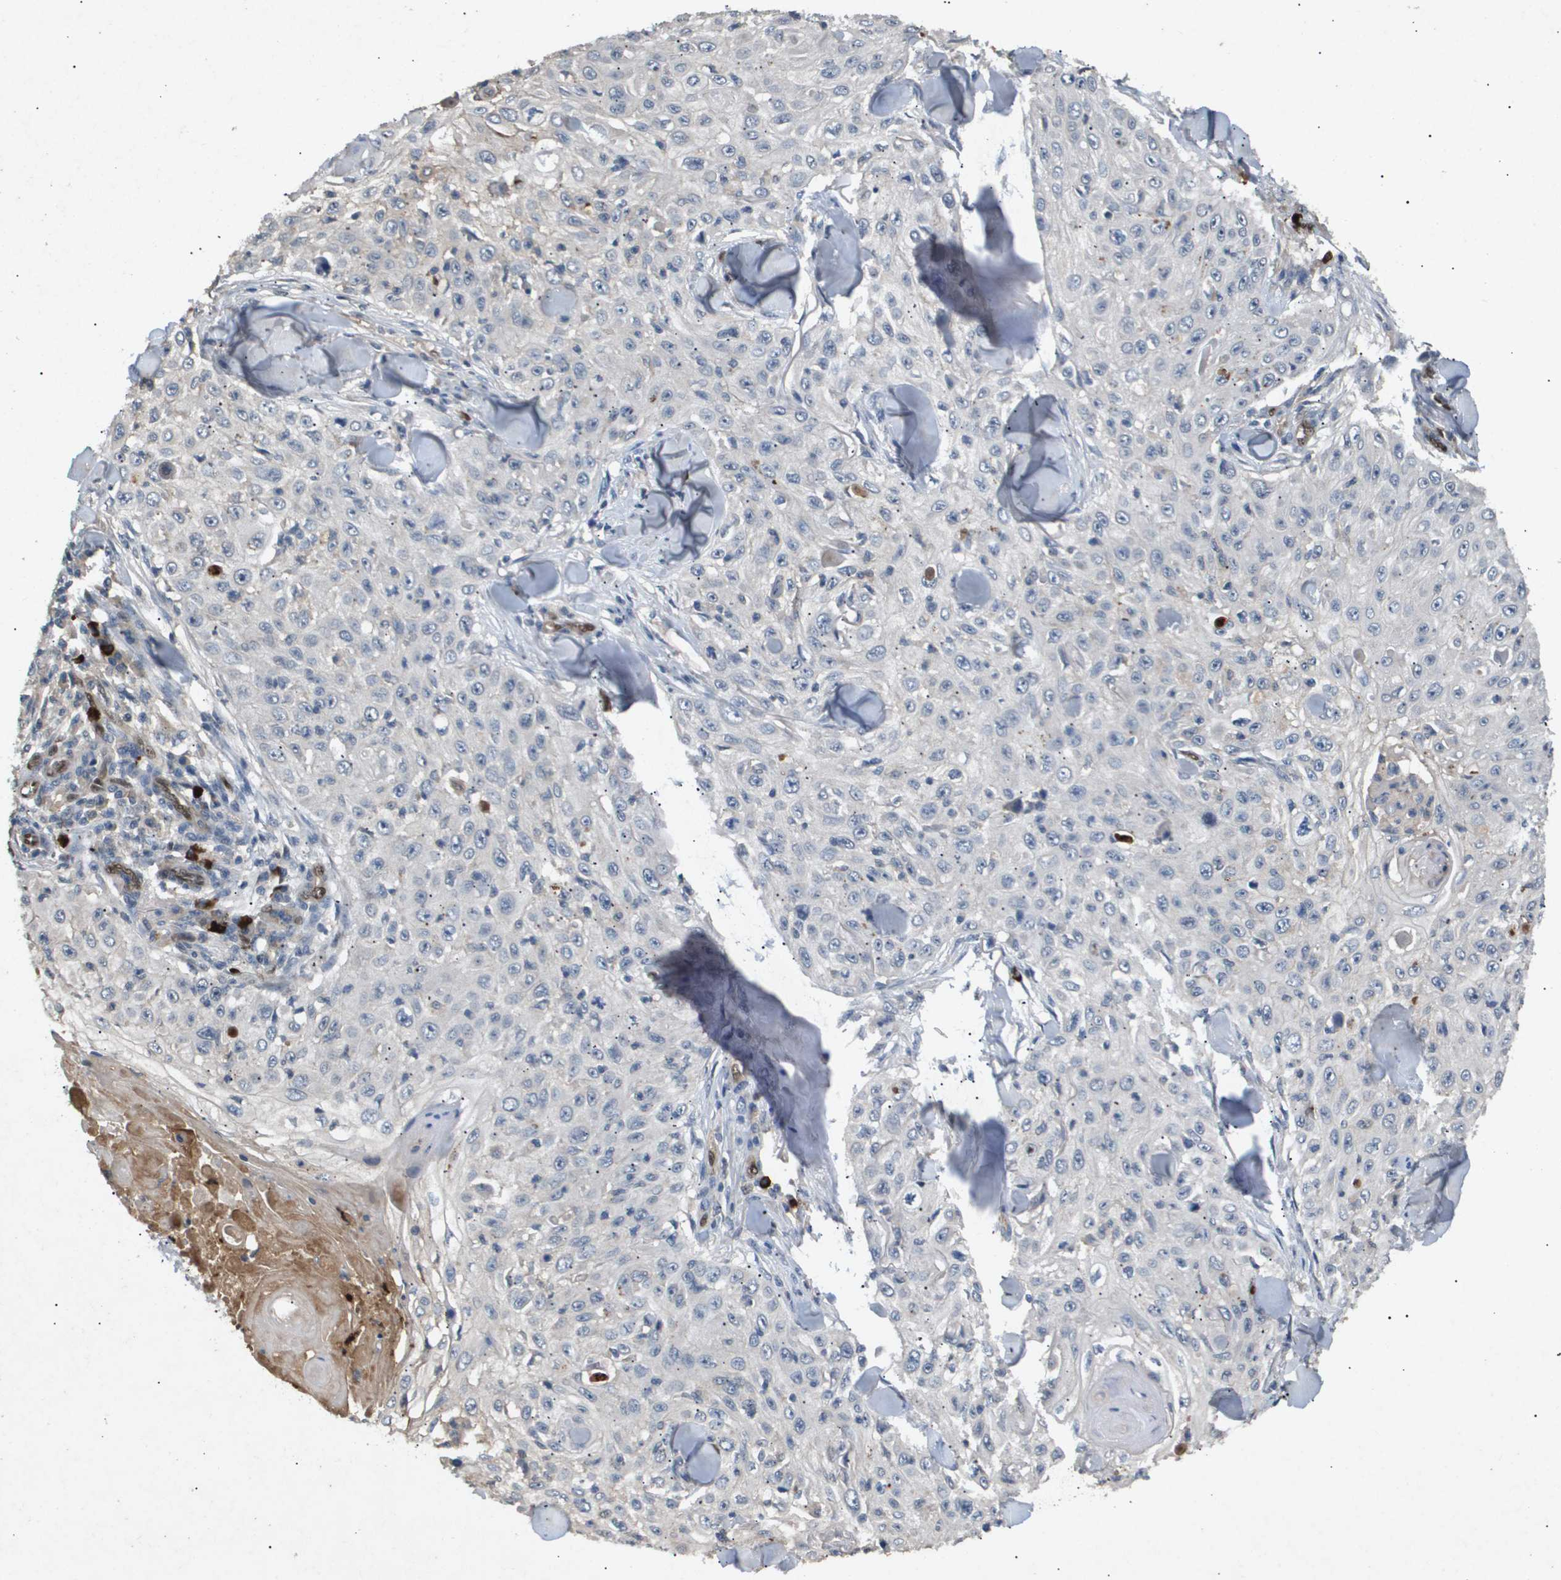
{"staining": {"intensity": "negative", "quantity": "none", "location": "none"}, "tissue": "skin cancer", "cell_type": "Tumor cells", "image_type": "cancer", "snomed": [{"axis": "morphology", "description": "Squamous cell carcinoma, NOS"}, {"axis": "topography", "description": "Skin"}], "caption": "Immunohistochemistry (IHC) histopathology image of neoplastic tissue: human squamous cell carcinoma (skin) stained with DAB (3,3'-diaminobenzidine) exhibits no significant protein positivity in tumor cells.", "gene": "ERG", "patient": {"sex": "male", "age": 86}}